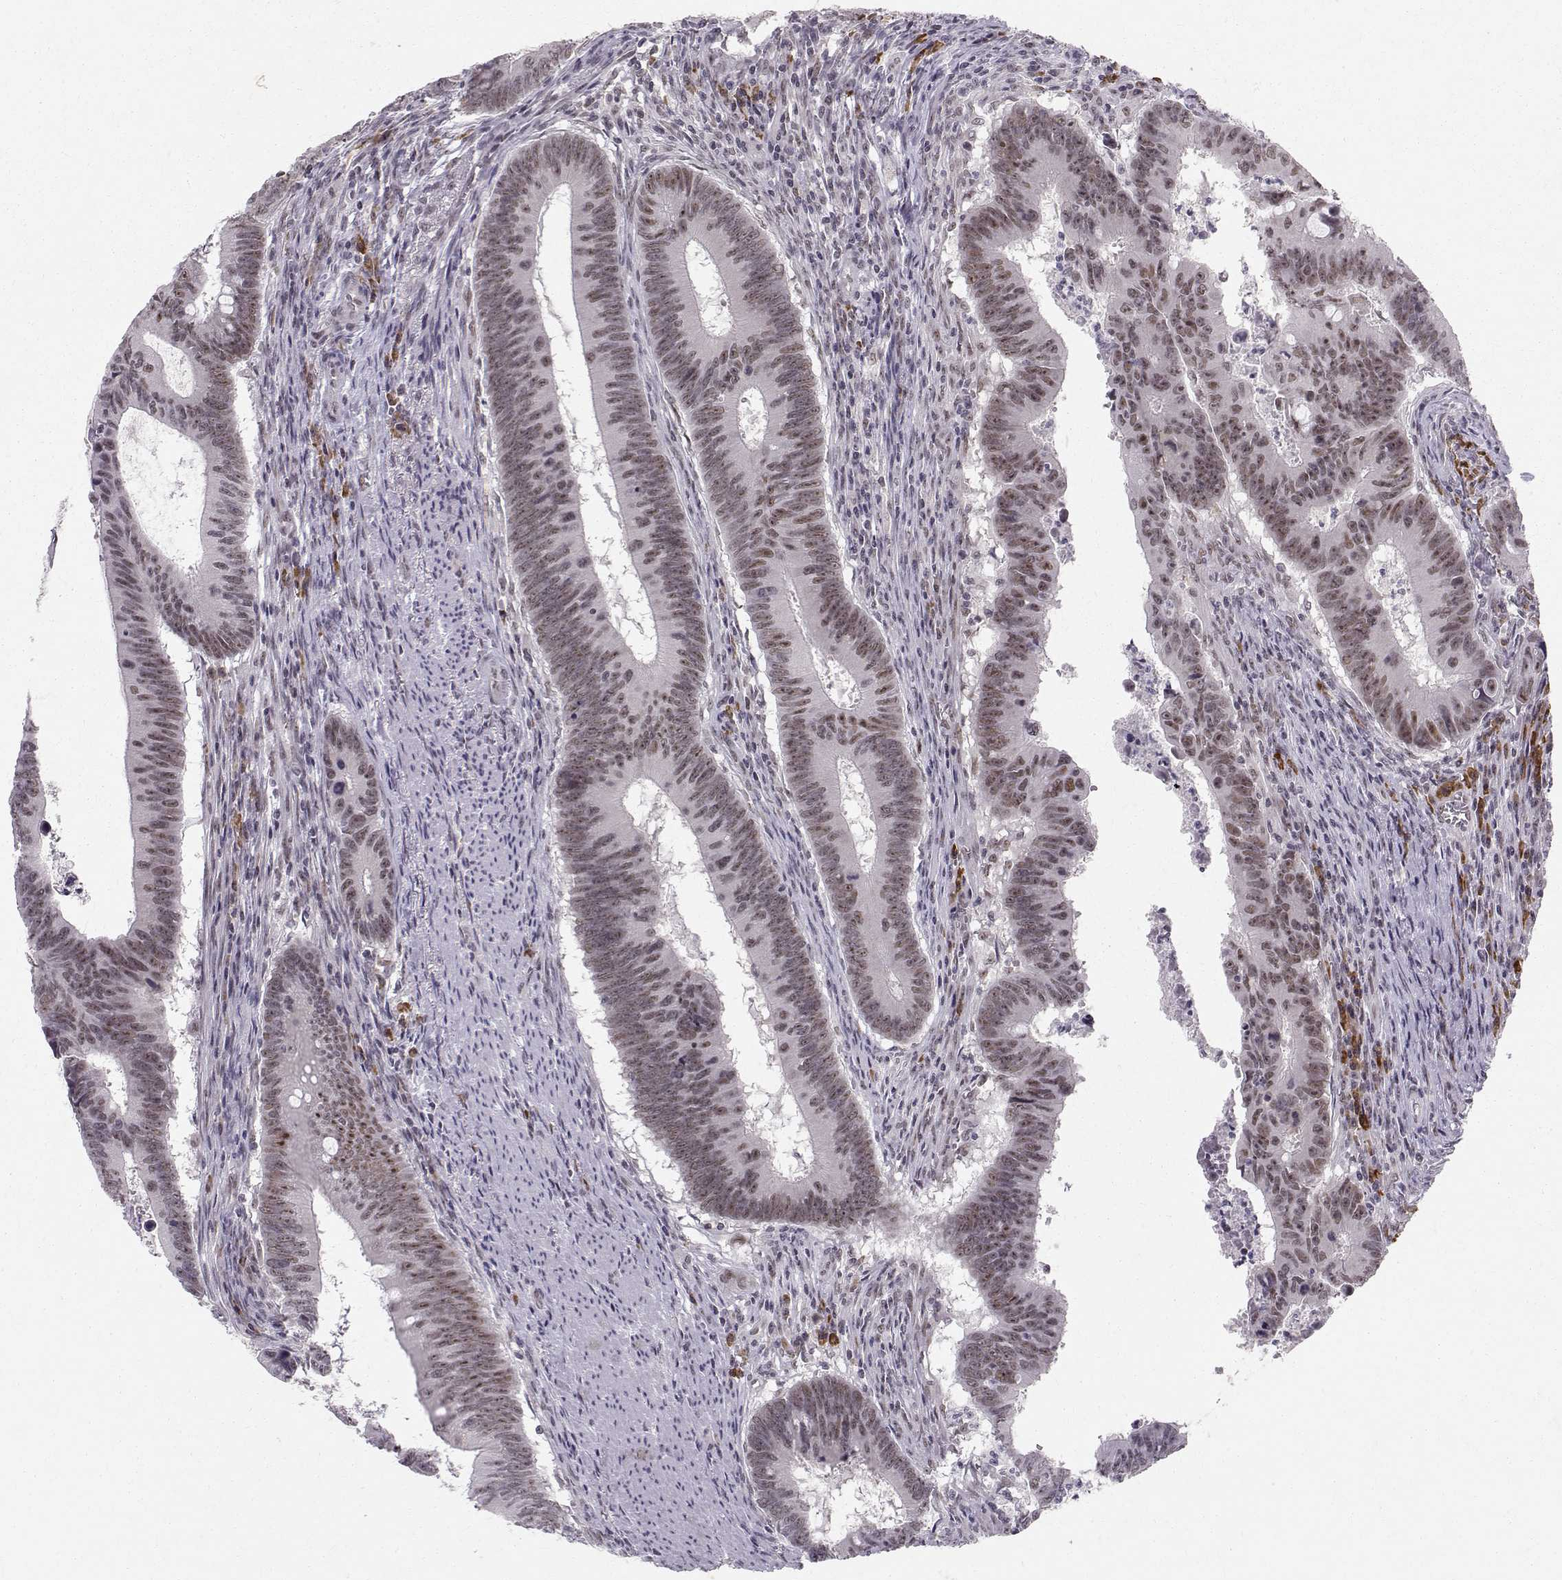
{"staining": {"intensity": "moderate", "quantity": "25%-75%", "location": "nuclear"}, "tissue": "colorectal cancer", "cell_type": "Tumor cells", "image_type": "cancer", "snomed": [{"axis": "morphology", "description": "Adenocarcinoma, NOS"}, {"axis": "topography", "description": "Colon"}], "caption": "There is medium levels of moderate nuclear expression in tumor cells of colorectal cancer (adenocarcinoma), as demonstrated by immunohistochemical staining (brown color).", "gene": "RPP38", "patient": {"sex": "female", "age": 87}}